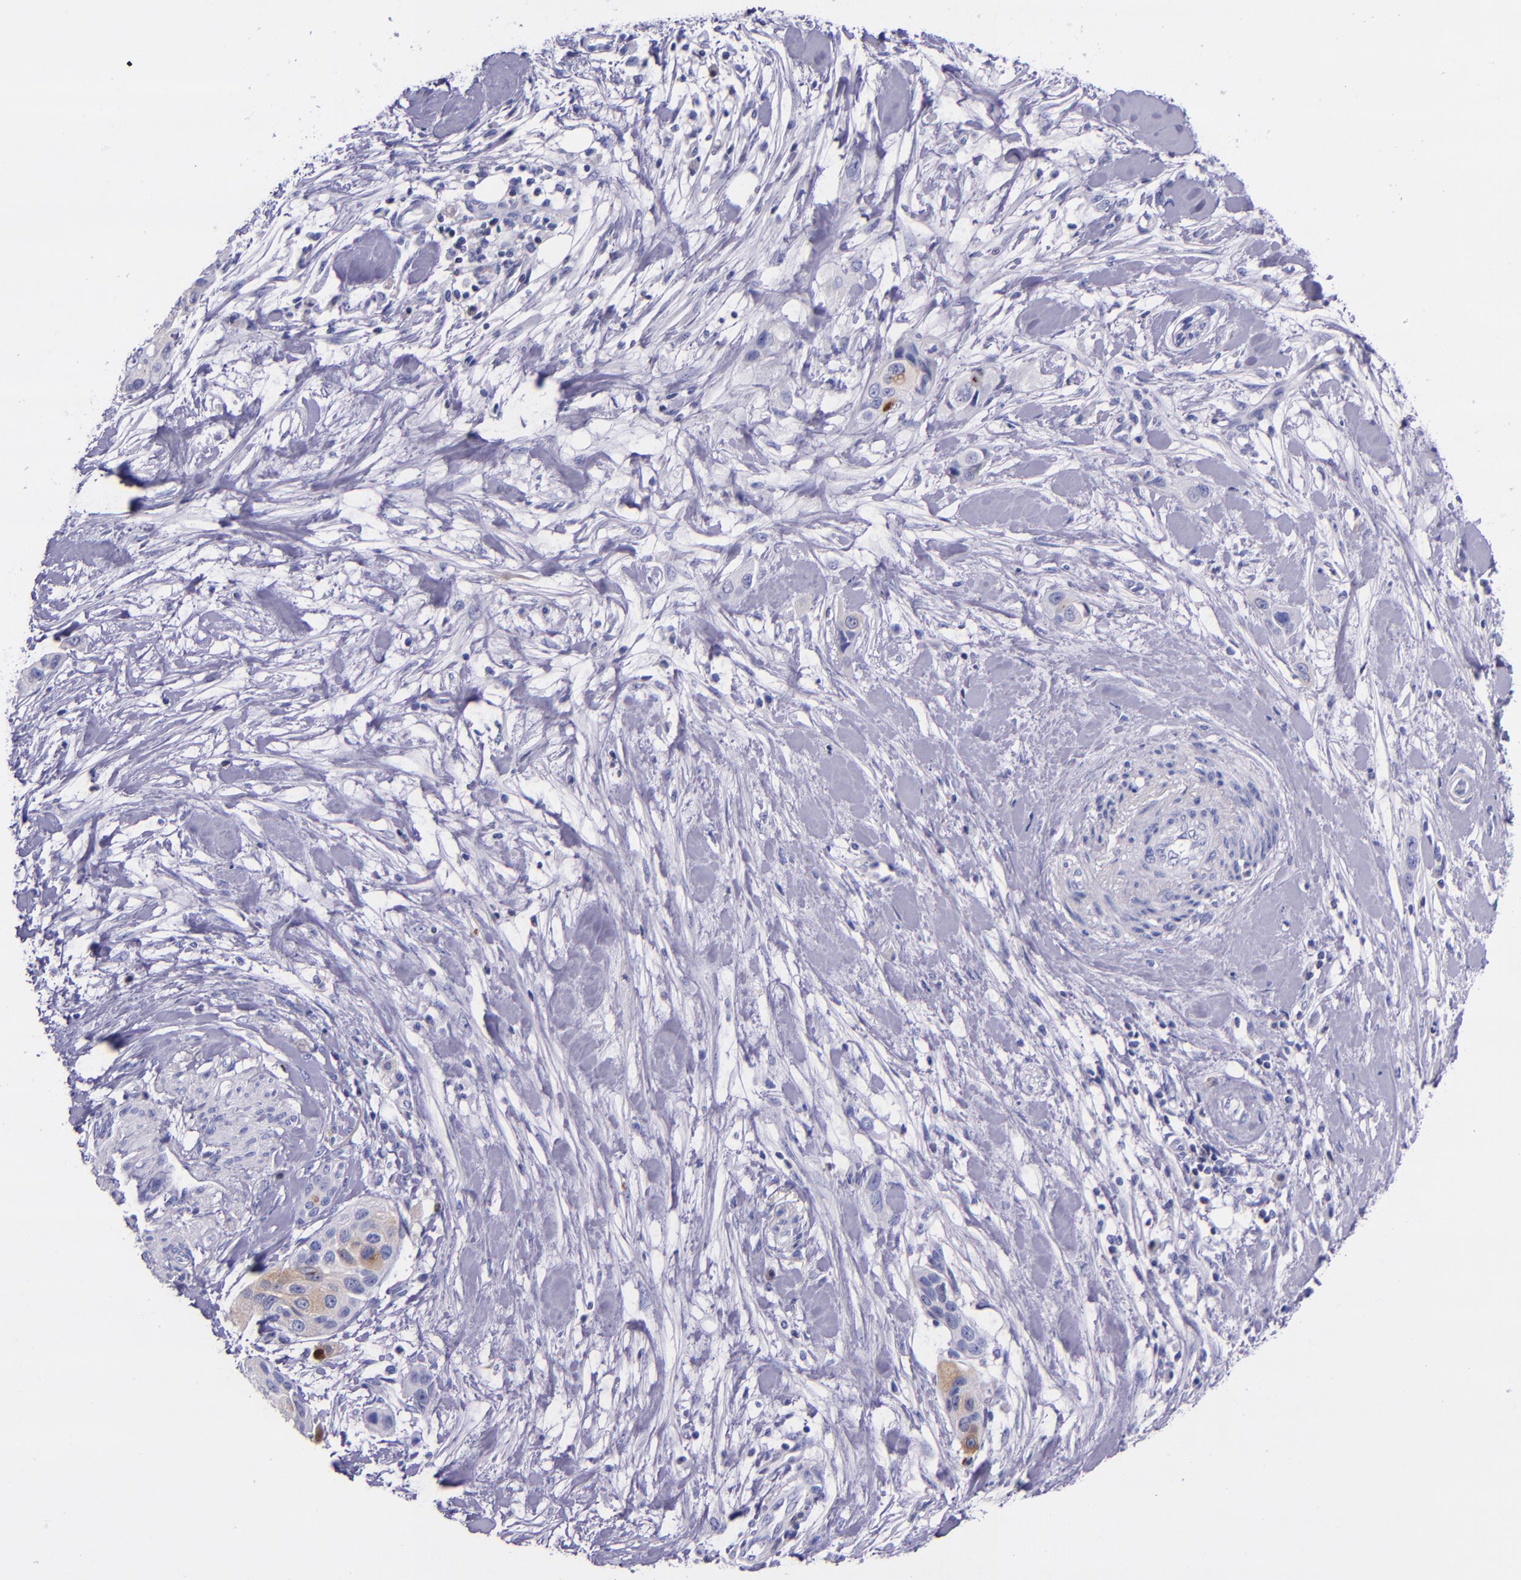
{"staining": {"intensity": "negative", "quantity": "none", "location": "none"}, "tissue": "pancreatic cancer", "cell_type": "Tumor cells", "image_type": "cancer", "snomed": [{"axis": "morphology", "description": "Adenocarcinoma, NOS"}, {"axis": "topography", "description": "Pancreas"}], "caption": "IHC of pancreatic adenocarcinoma shows no expression in tumor cells.", "gene": "SLPI", "patient": {"sex": "female", "age": 60}}